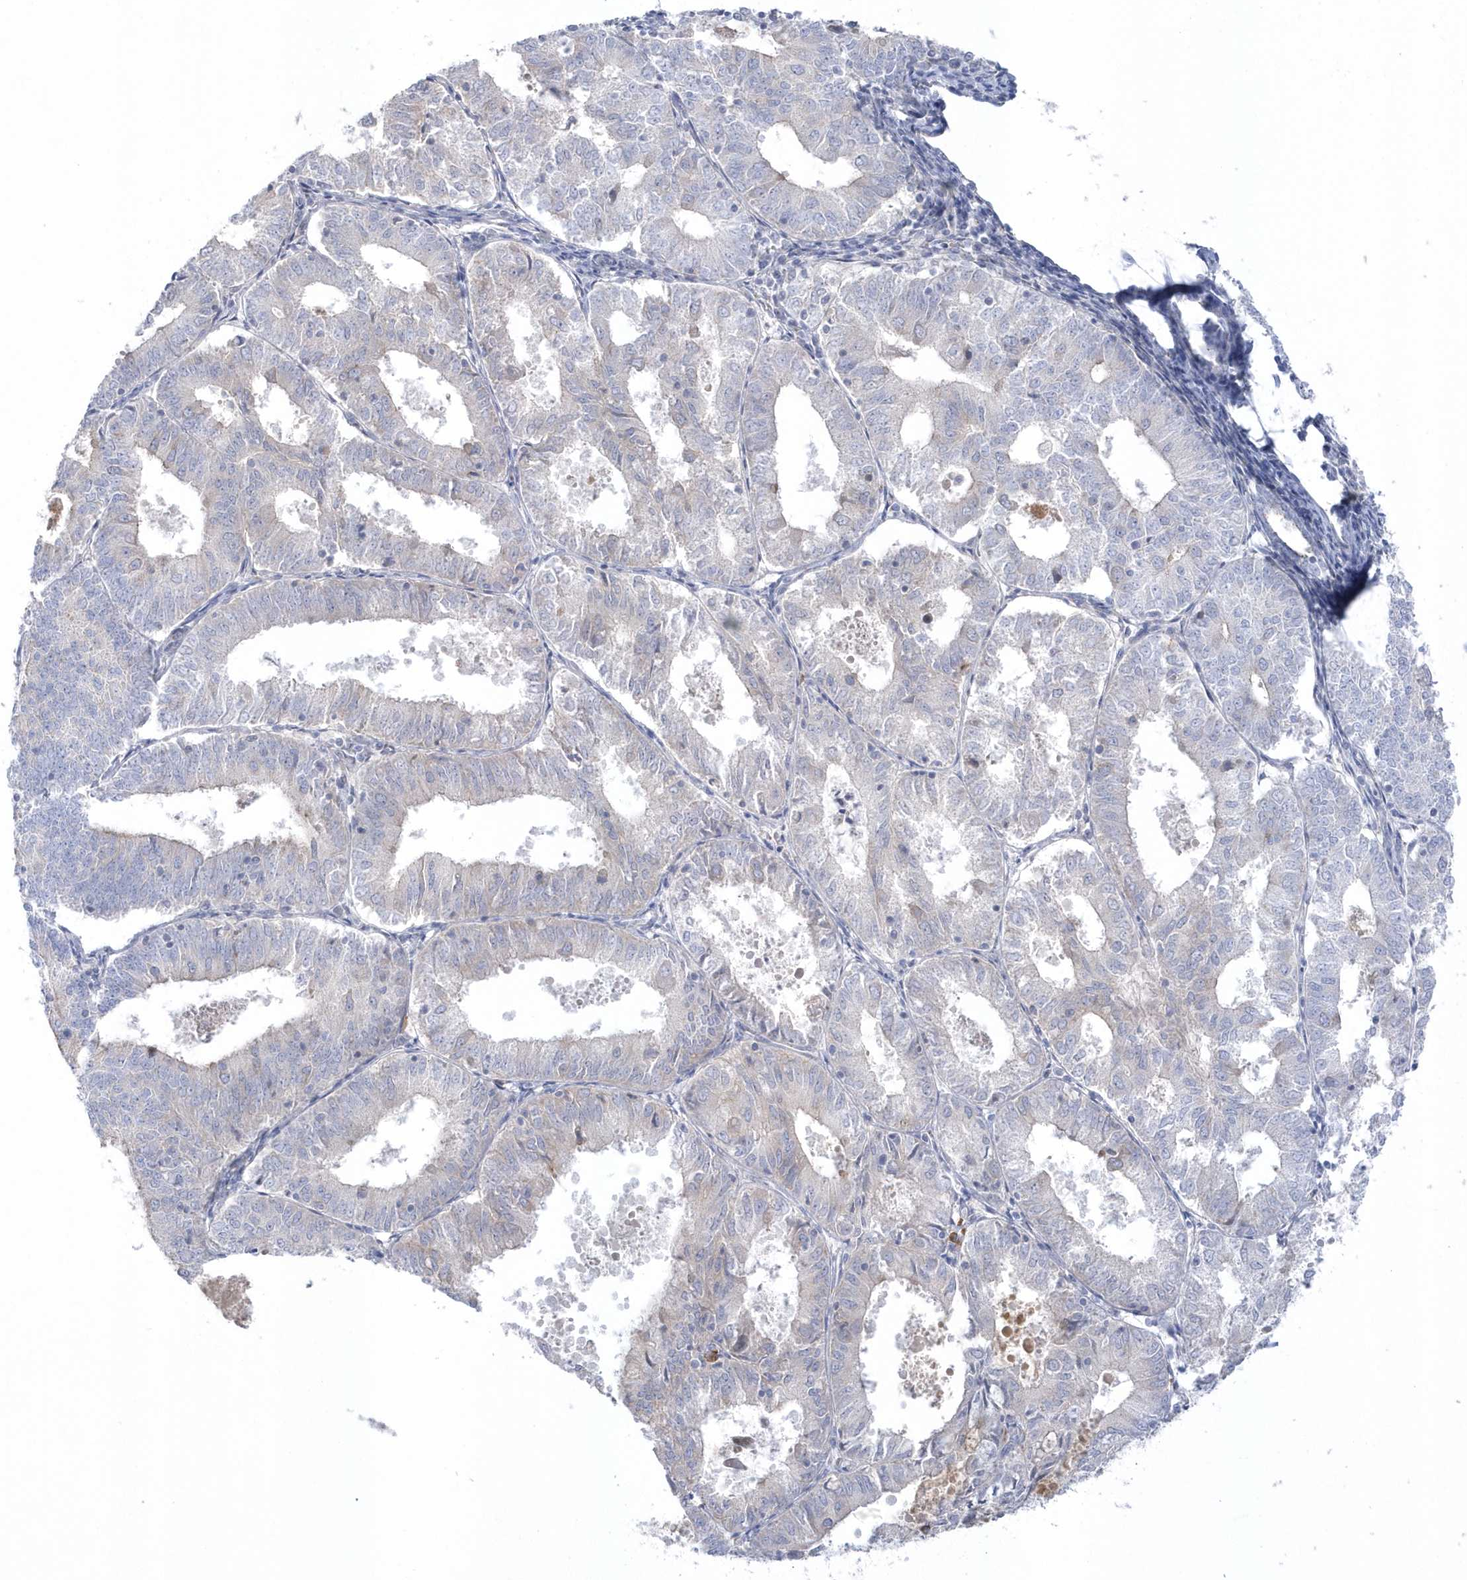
{"staining": {"intensity": "negative", "quantity": "none", "location": "none"}, "tissue": "endometrial cancer", "cell_type": "Tumor cells", "image_type": "cancer", "snomed": [{"axis": "morphology", "description": "Adenocarcinoma, NOS"}, {"axis": "topography", "description": "Endometrium"}], "caption": "Histopathology image shows no significant protein staining in tumor cells of adenocarcinoma (endometrial).", "gene": "SEMA3D", "patient": {"sex": "female", "age": 57}}